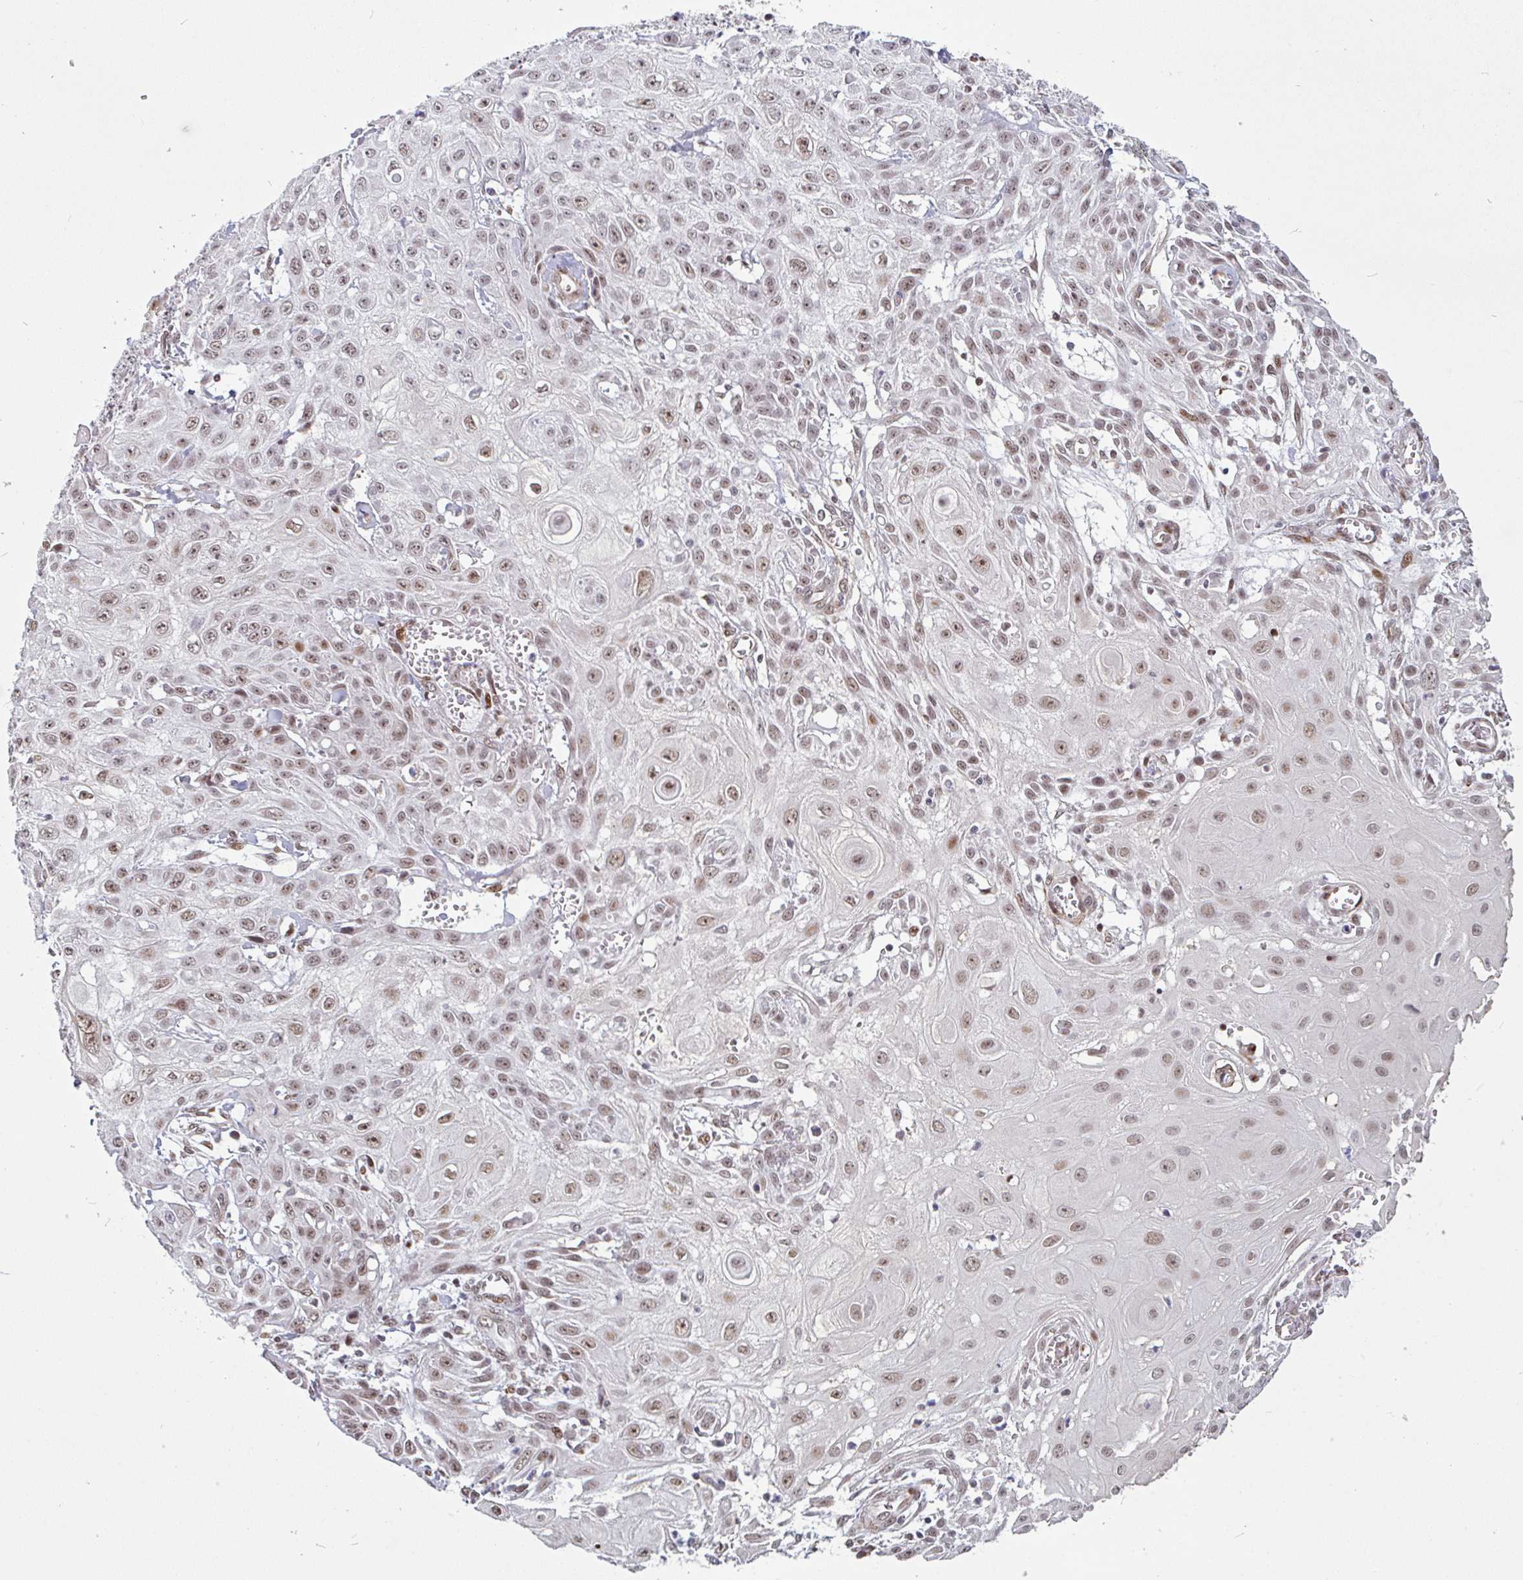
{"staining": {"intensity": "moderate", "quantity": "25%-75%", "location": "nuclear"}, "tissue": "skin cancer", "cell_type": "Tumor cells", "image_type": "cancer", "snomed": [{"axis": "morphology", "description": "Squamous cell carcinoma, NOS"}, {"axis": "topography", "description": "Skin"}, {"axis": "topography", "description": "Vulva"}], "caption": "This is an image of IHC staining of squamous cell carcinoma (skin), which shows moderate positivity in the nuclear of tumor cells.", "gene": "TMEM119", "patient": {"sex": "female", "age": 71}}